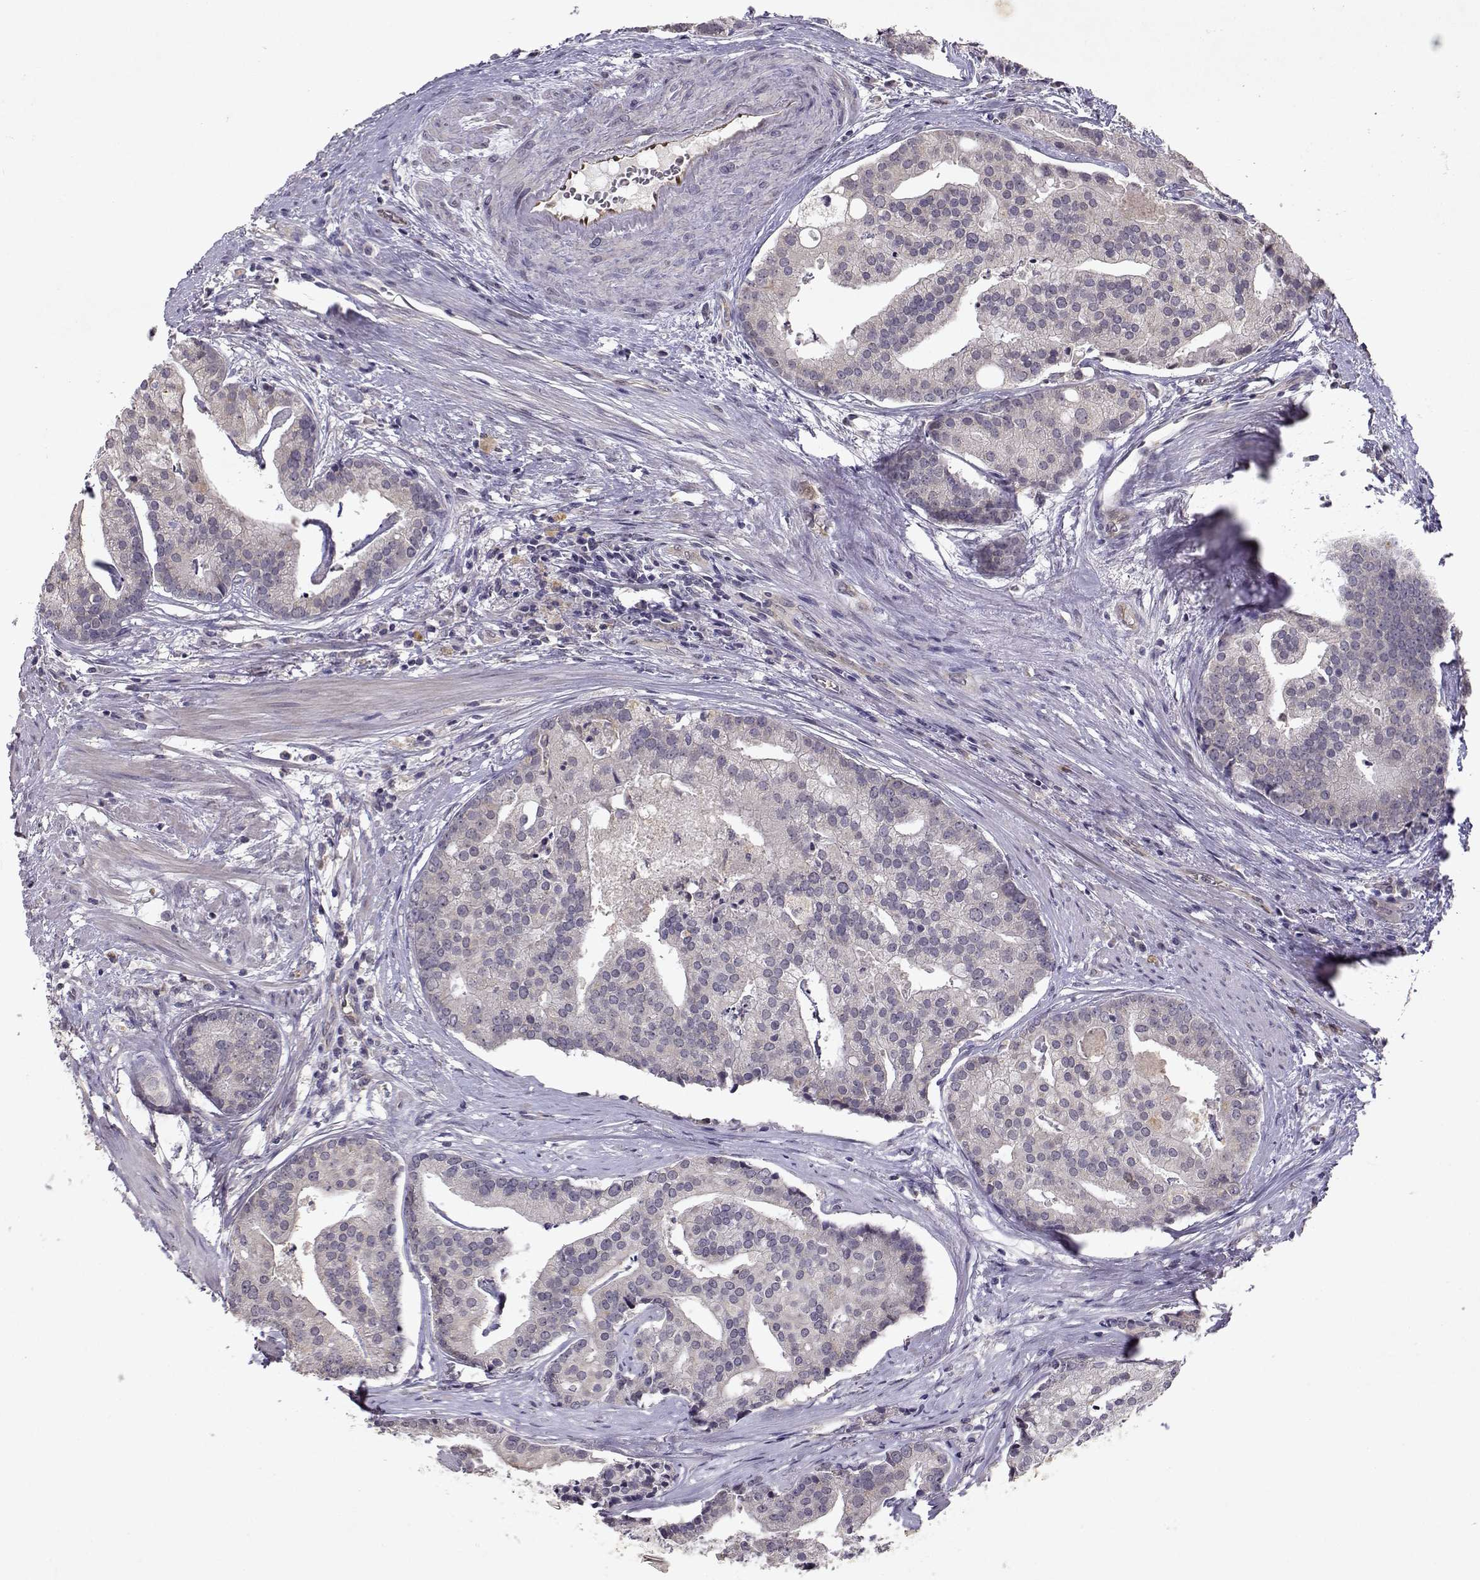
{"staining": {"intensity": "negative", "quantity": "none", "location": "none"}, "tissue": "prostate cancer", "cell_type": "Tumor cells", "image_type": "cancer", "snomed": [{"axis": "morphology", "description": "Adenocarcinoma, NOS"}, {"axis": "topography", "description": "Prostate and seminal vesicle, NOS"}, {"axis": "topography", "description": "Prostate"}], "caption": "This is a histopathology image of IHC staining of adenocarcinoma (prostate), which shows no expression in tumor cells. Nuclei are stained in blue.", "gene": "BMX", "patient": {"sex": "male", "age": 44}}